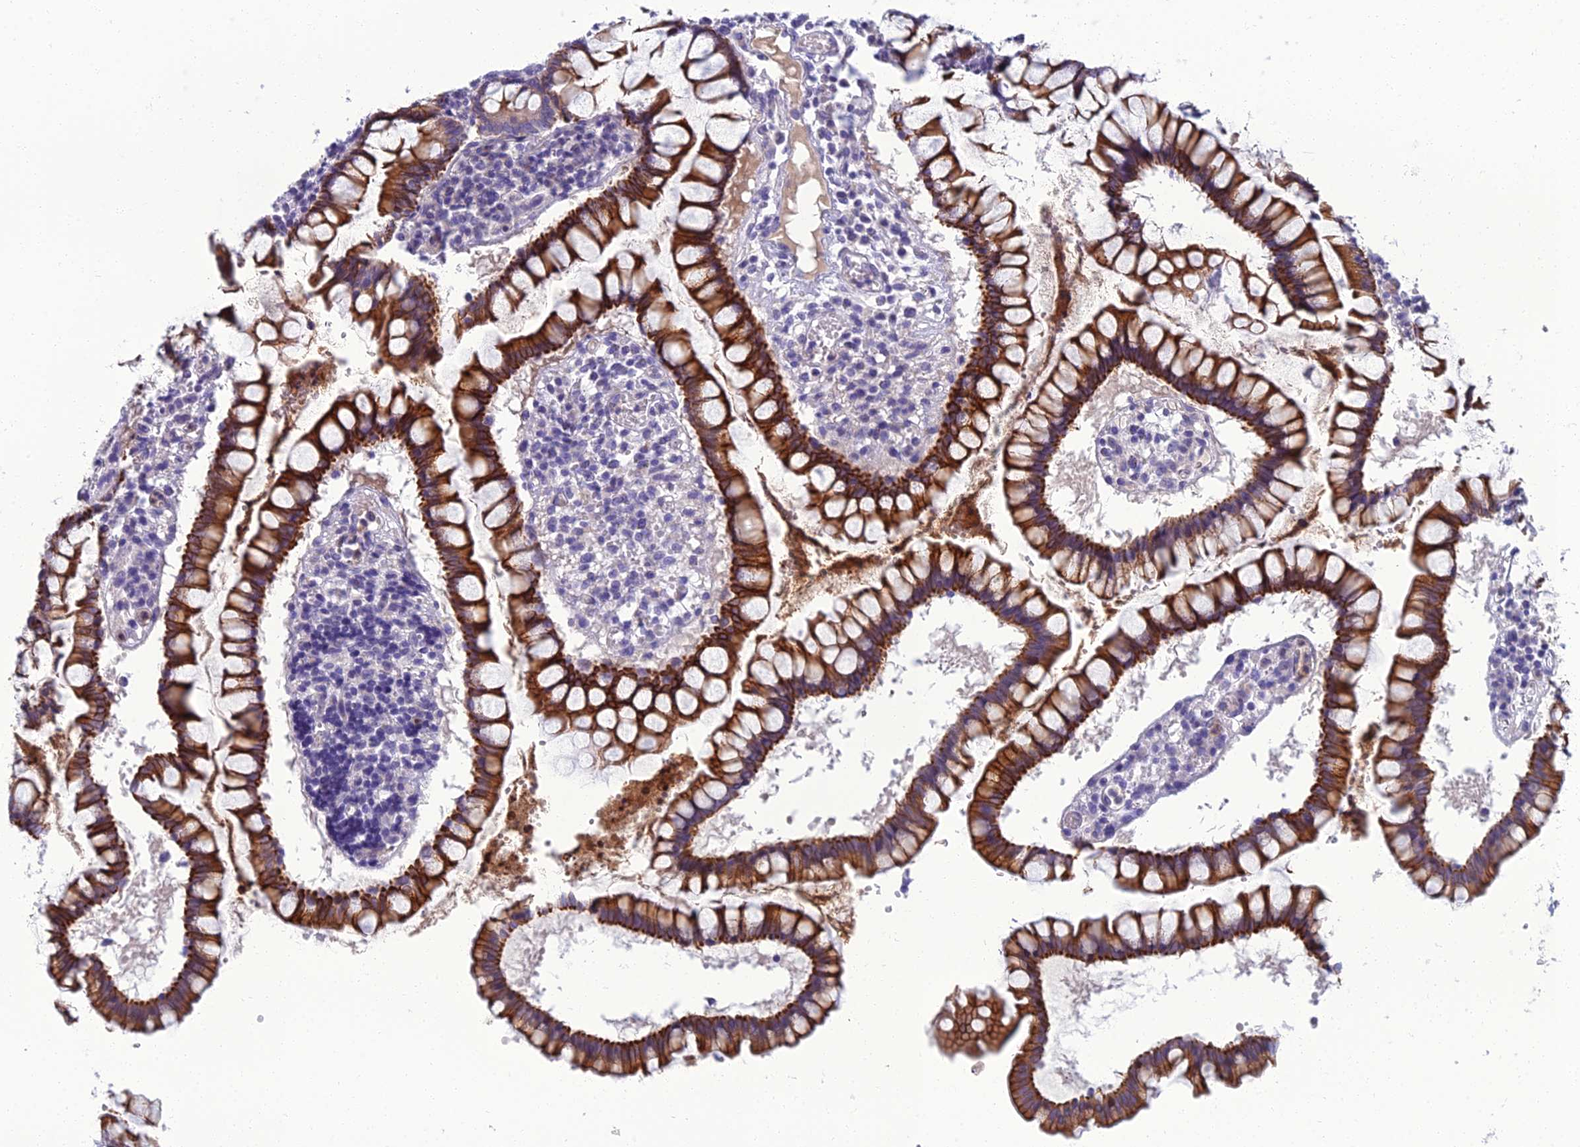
{"staining": {"intensity": "weak", "quantity": "25%-75%", "location": "cytoplasmic/membranous"}, "tissue": "colon", "cell_type": "Endothelial cells", "image_type": "normal", "snomed": [{"axis": "morphology", "description": "Normal tissue, NOS"}, {"axis": "morphology", "description": "Adenocarcinoma, NOS"}, {"axis": "topography", "description": "Colon"}], "caption": "A high-resolution histopathology image shows IHC staining of normal colon, which demonstrates weak cytoplasmic/membranous positivity in about 25%-75% of endothelial cells. The staining was performed using DAB to visualize the protein expression in brown, while the nuclei were stained in blue with hematoxylin (Magnification: 20x).", "gene": "SPTLC3", "patient": {"sex": "female", "age": 55}}